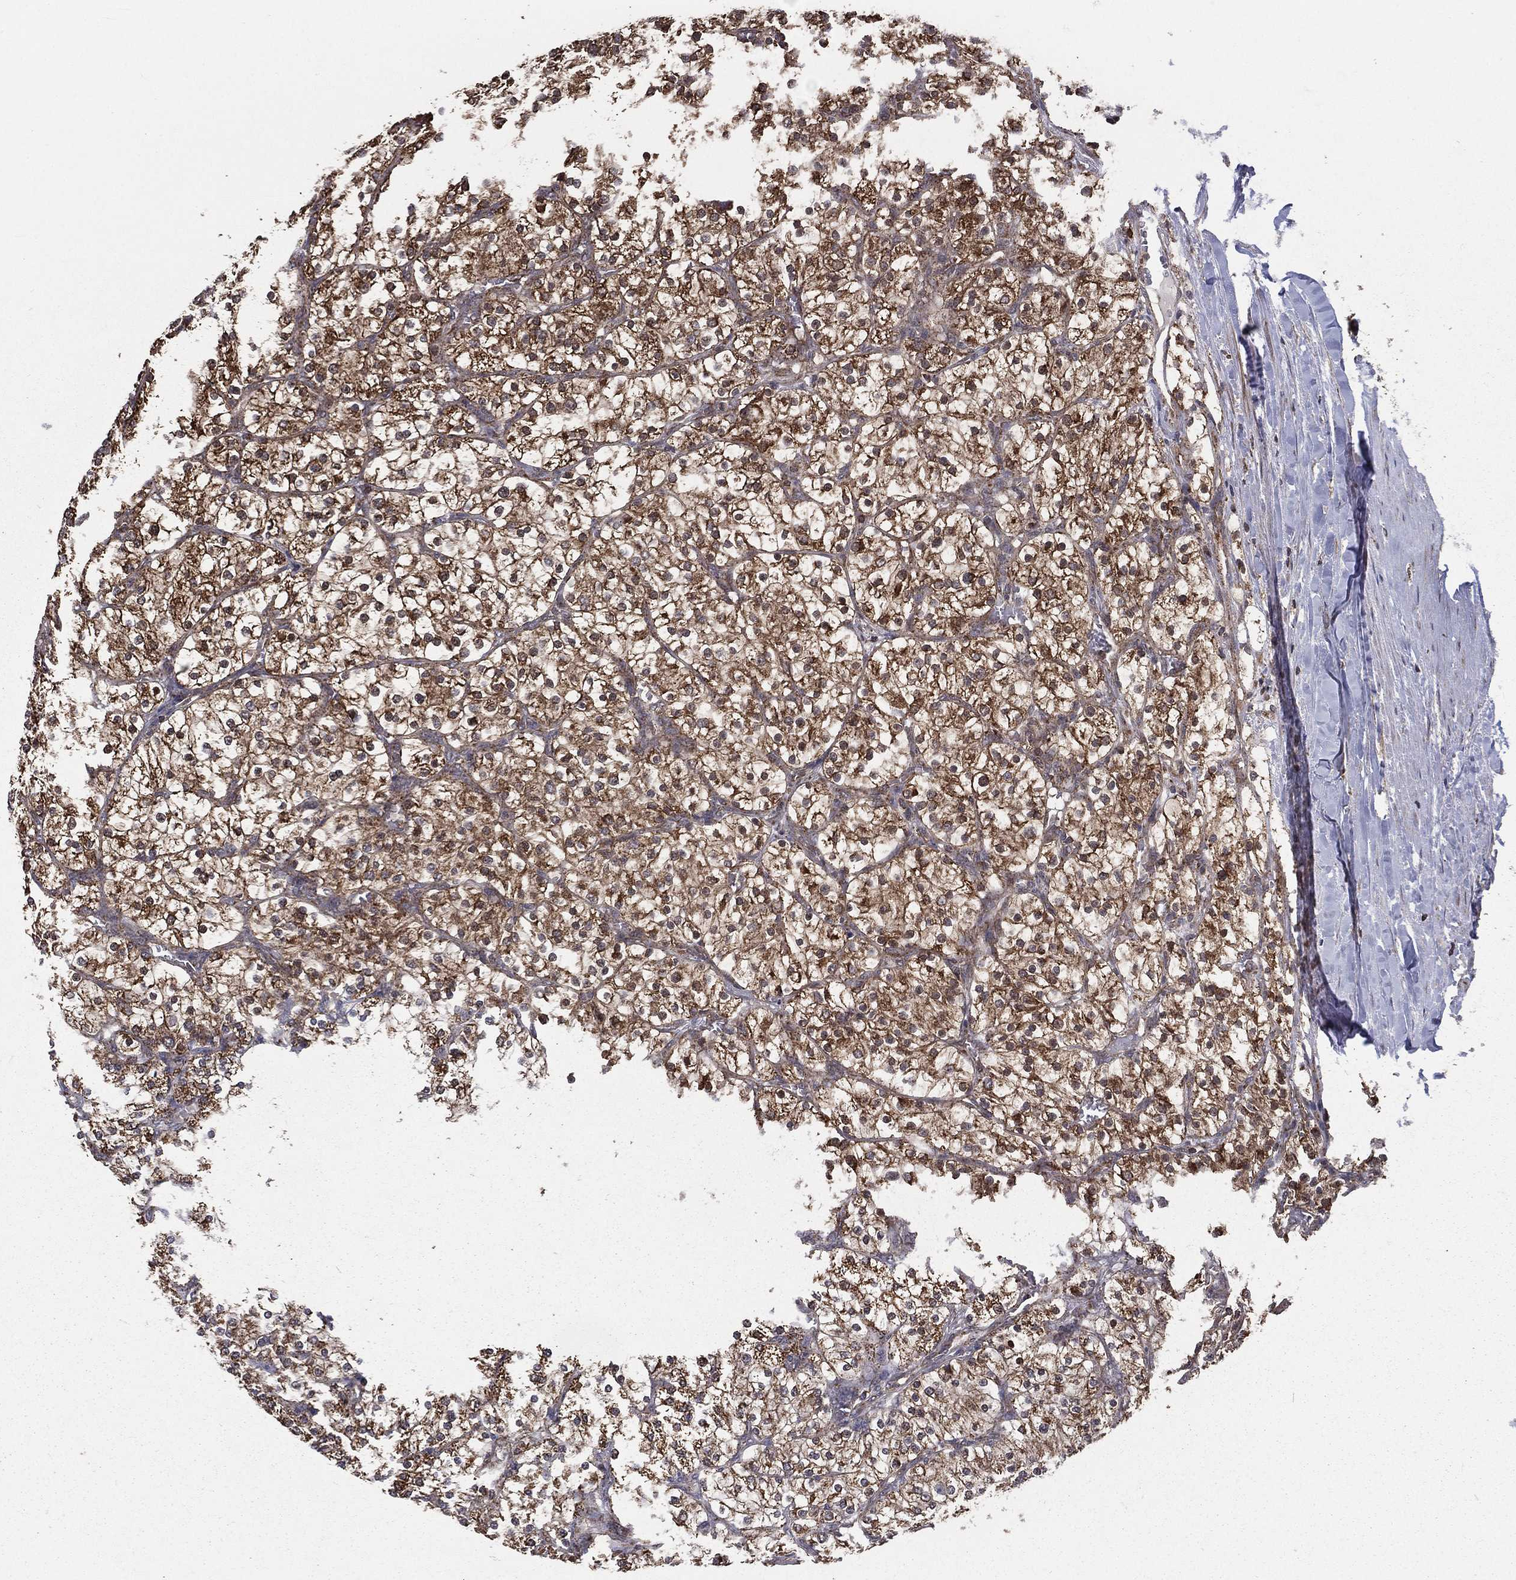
{"staining": {"intensity": "strong", "quantity": ">75%", "location": "cytoplasmic/membranous"}, "tissue": "renal cancer", "cell_type": "Tumor cells", "image_type": "cancer", "snomed": [{"axis": "morphology", "description": "Adenocarcinoma, NOS"}, {"axis": "topography", "description": "Kidney"}], "caption": "Approximately >75% of tumor cells in human renal adenocarcinoma exhibit strong cytoplasmic/membranous protein expression as visualized by brown immunohistochemical staining.", "gene": "RIGI", "patient": {"sex": "male", "age": 80}}